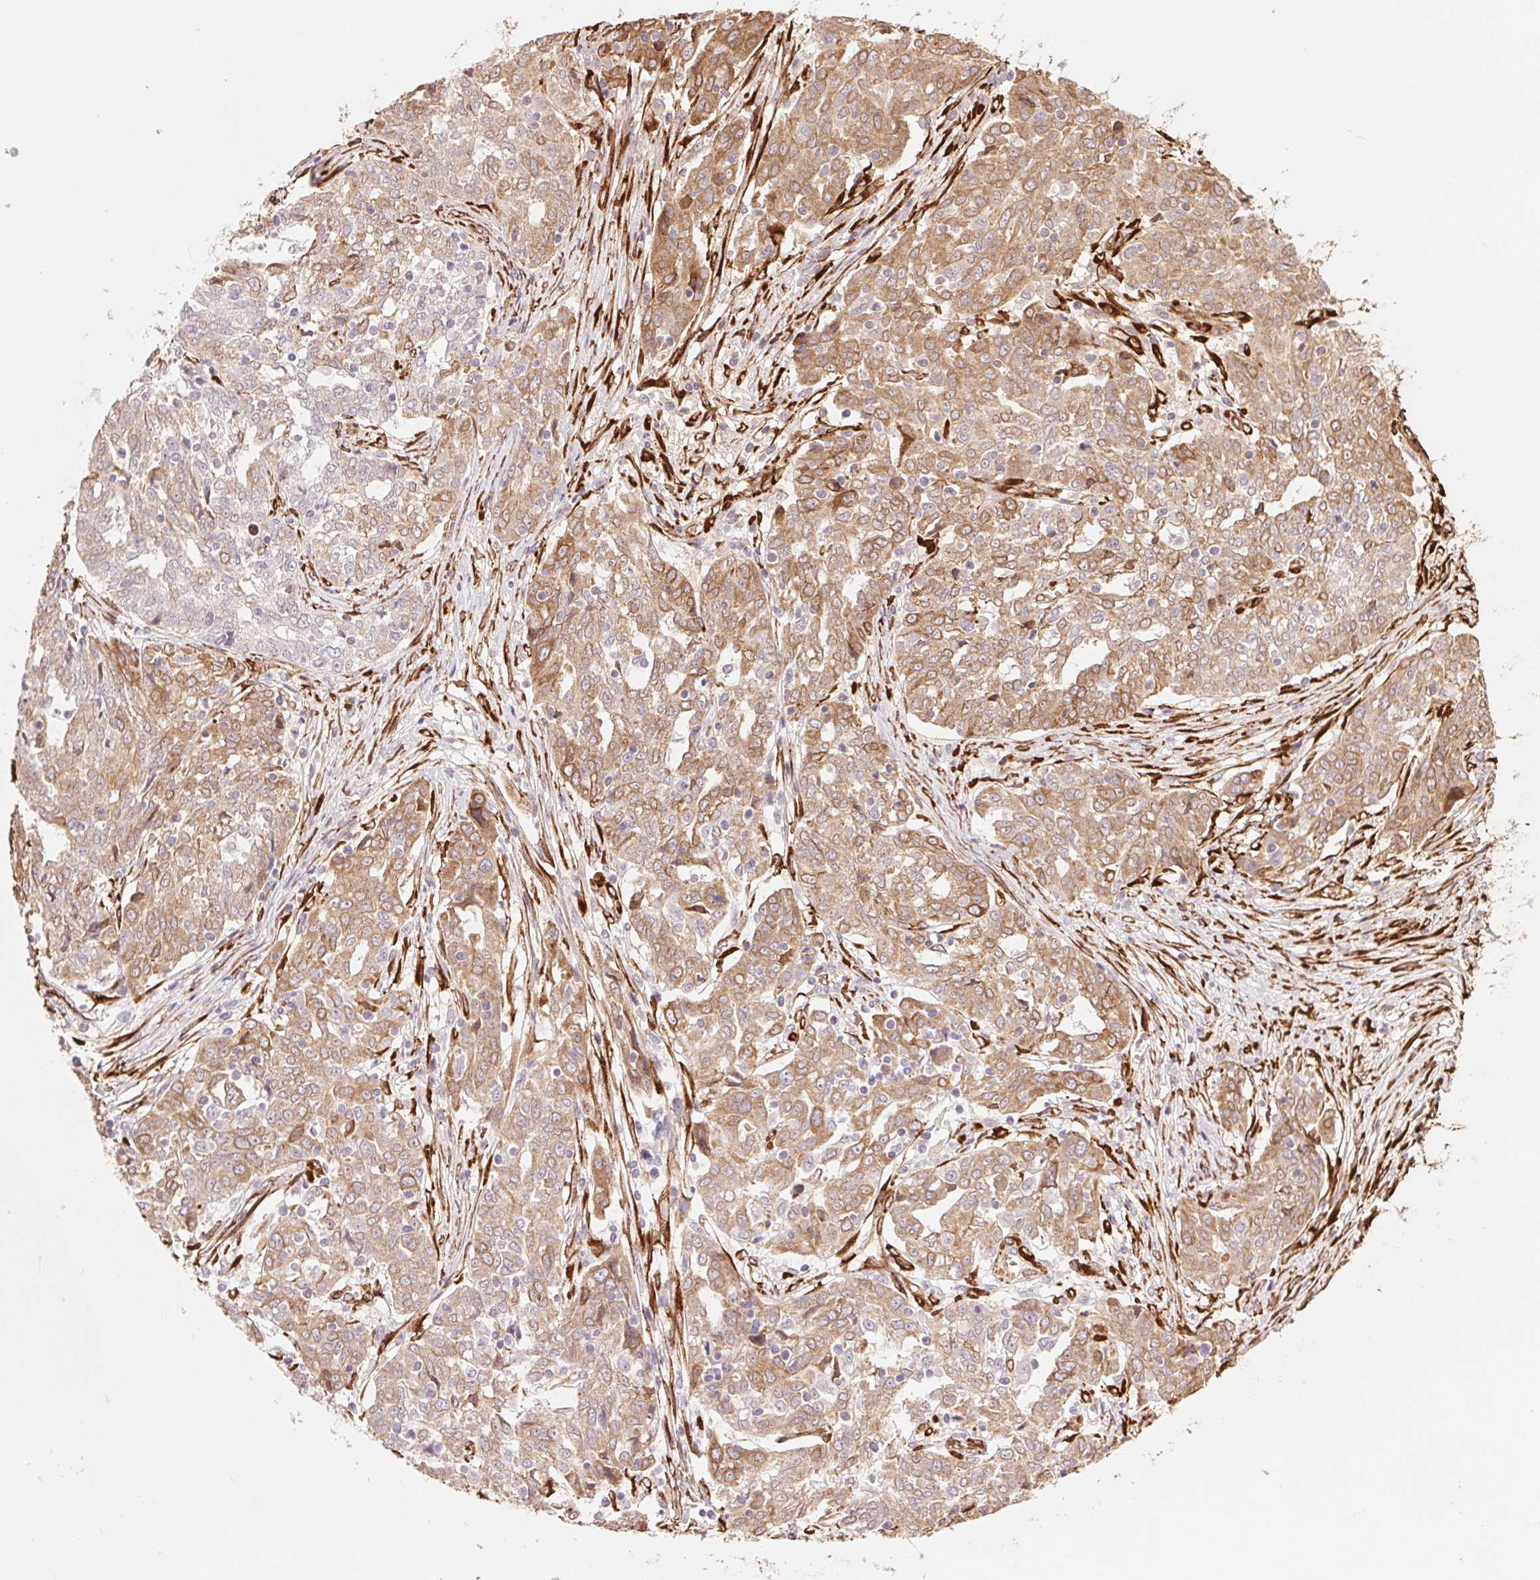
{"staining": {"intensity": "moderate", "quantity": ">75%", "location": "cytoplasmic/membranous"}, "tissue": "ovarian cancer", "cell_type": "Tumor cells", "image_type": "cancer", "snomed": [{"axis": "morphology", "description": "Cystadenocarcinoma, serous, NOS"}, {"axis": "topography", "description": "Ovary"}], "caption": "Immunohistochemistry staining of ovarian cancer, which demonstrates medium levels of moderate cytoplasmic/membranous staining in about >75% of tumor cells indicating moderate cytoplasmic/membranous protein staining. The staining was performed using DAB (brown) for protein detection and nuclei were counterstained in hematoxylin (blue).", "gene": "FKBP10", "patient": {"sex": "female", "age": 67}}